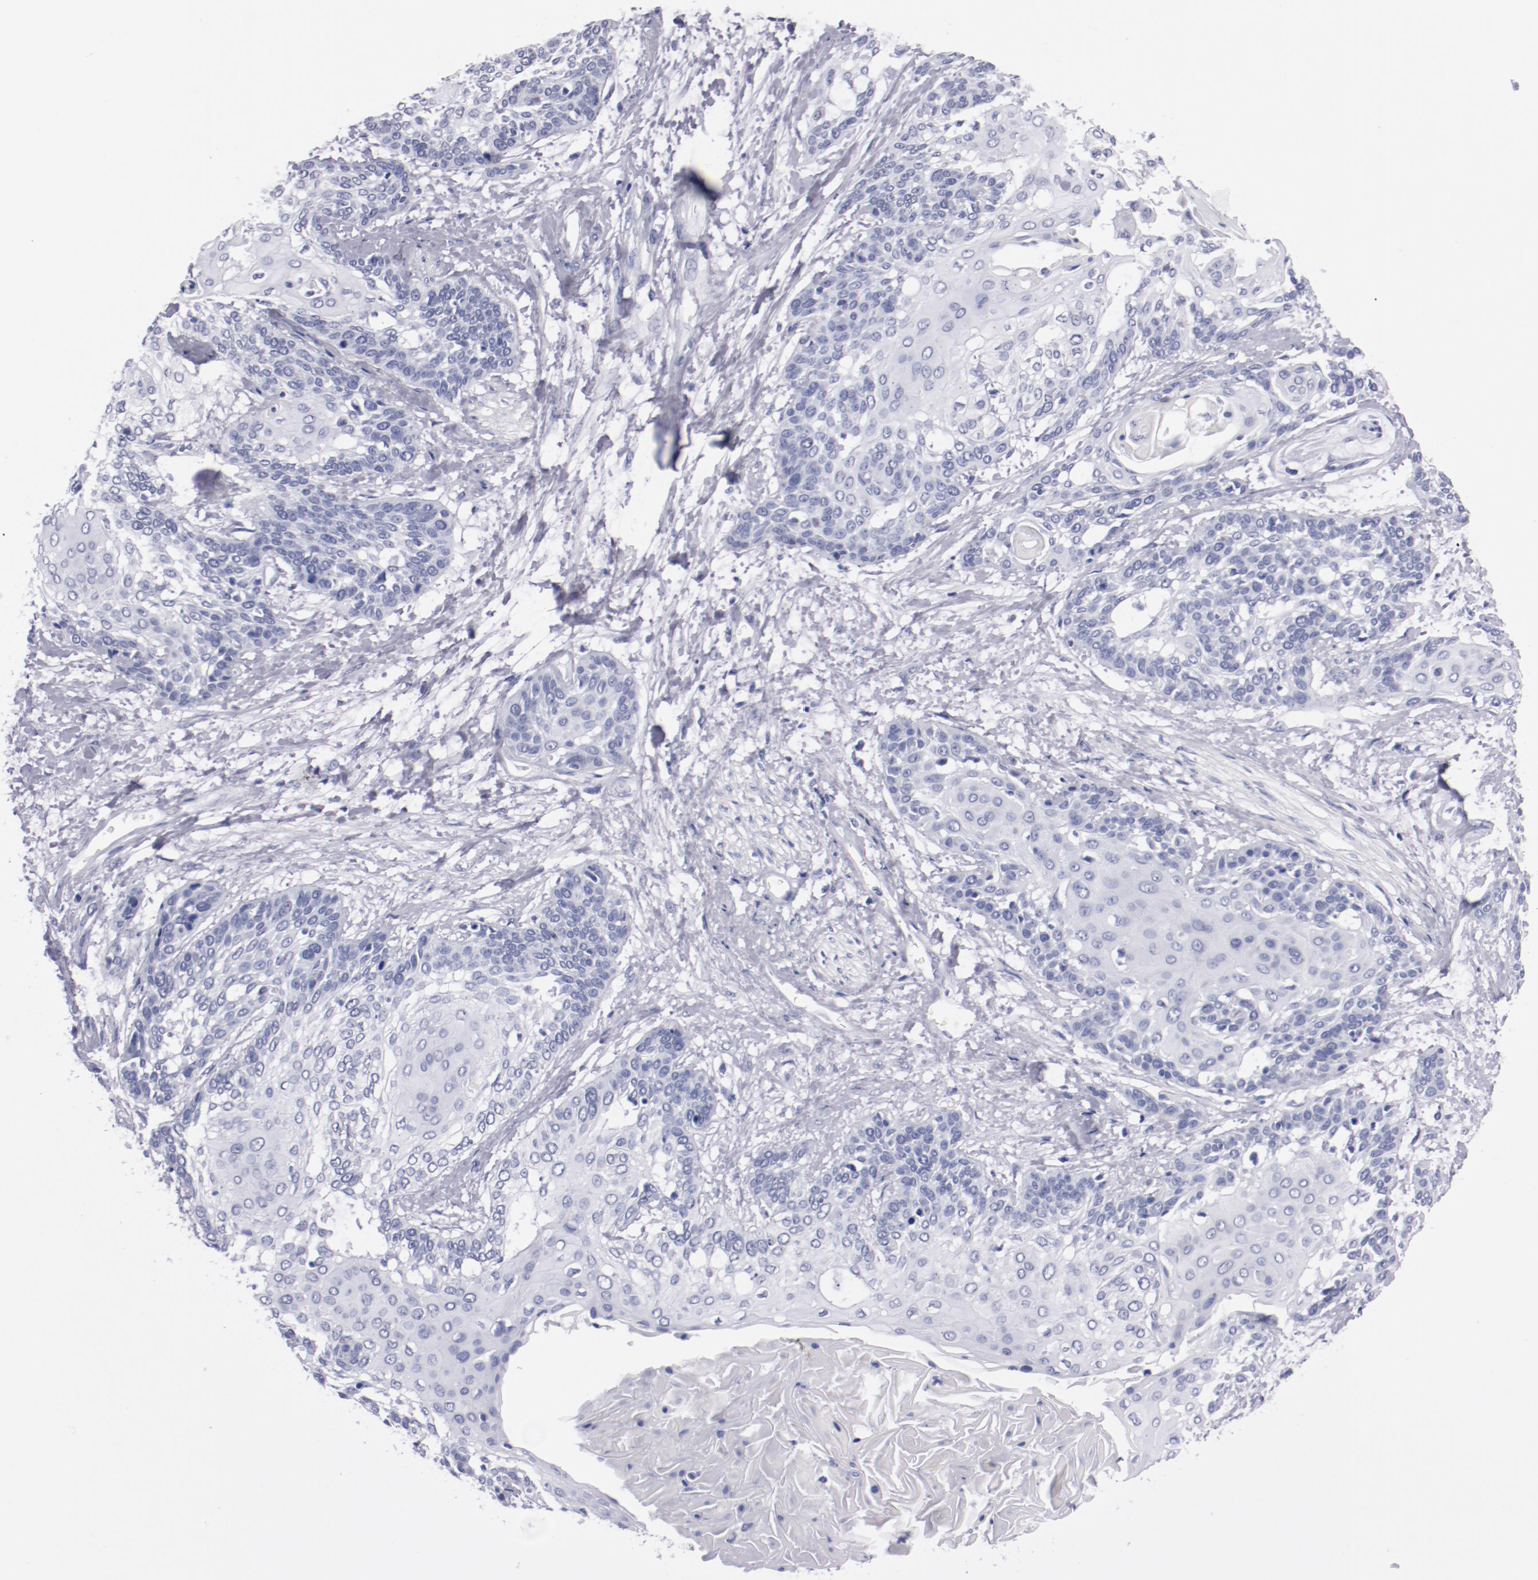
{"staining": {"intensity": "negative", "quantity": "none", "location": "none"}, "tissue": "cervical cancer", "cell_type": "Tumor cells", "image_type": "cancer", "snomed": [{"axis": "morphology", "description": "Squamous cell carcinoma, NOS"}, {"axis": "topography", "description": "Cervix"}], "caption": "Immunohistochemical staining of human cervical cancer (squamous cell carcinoma) displays no significant staining in tumor cells. (Stains: DAB (3,3'-diaminobenzidine) immunohistochemistry with hematoxylin counter stain, Microscopy: brightfield microscopy at high magnification).", "gene": "HNF1B", "patient": {"sex": "female", "age": 57}}